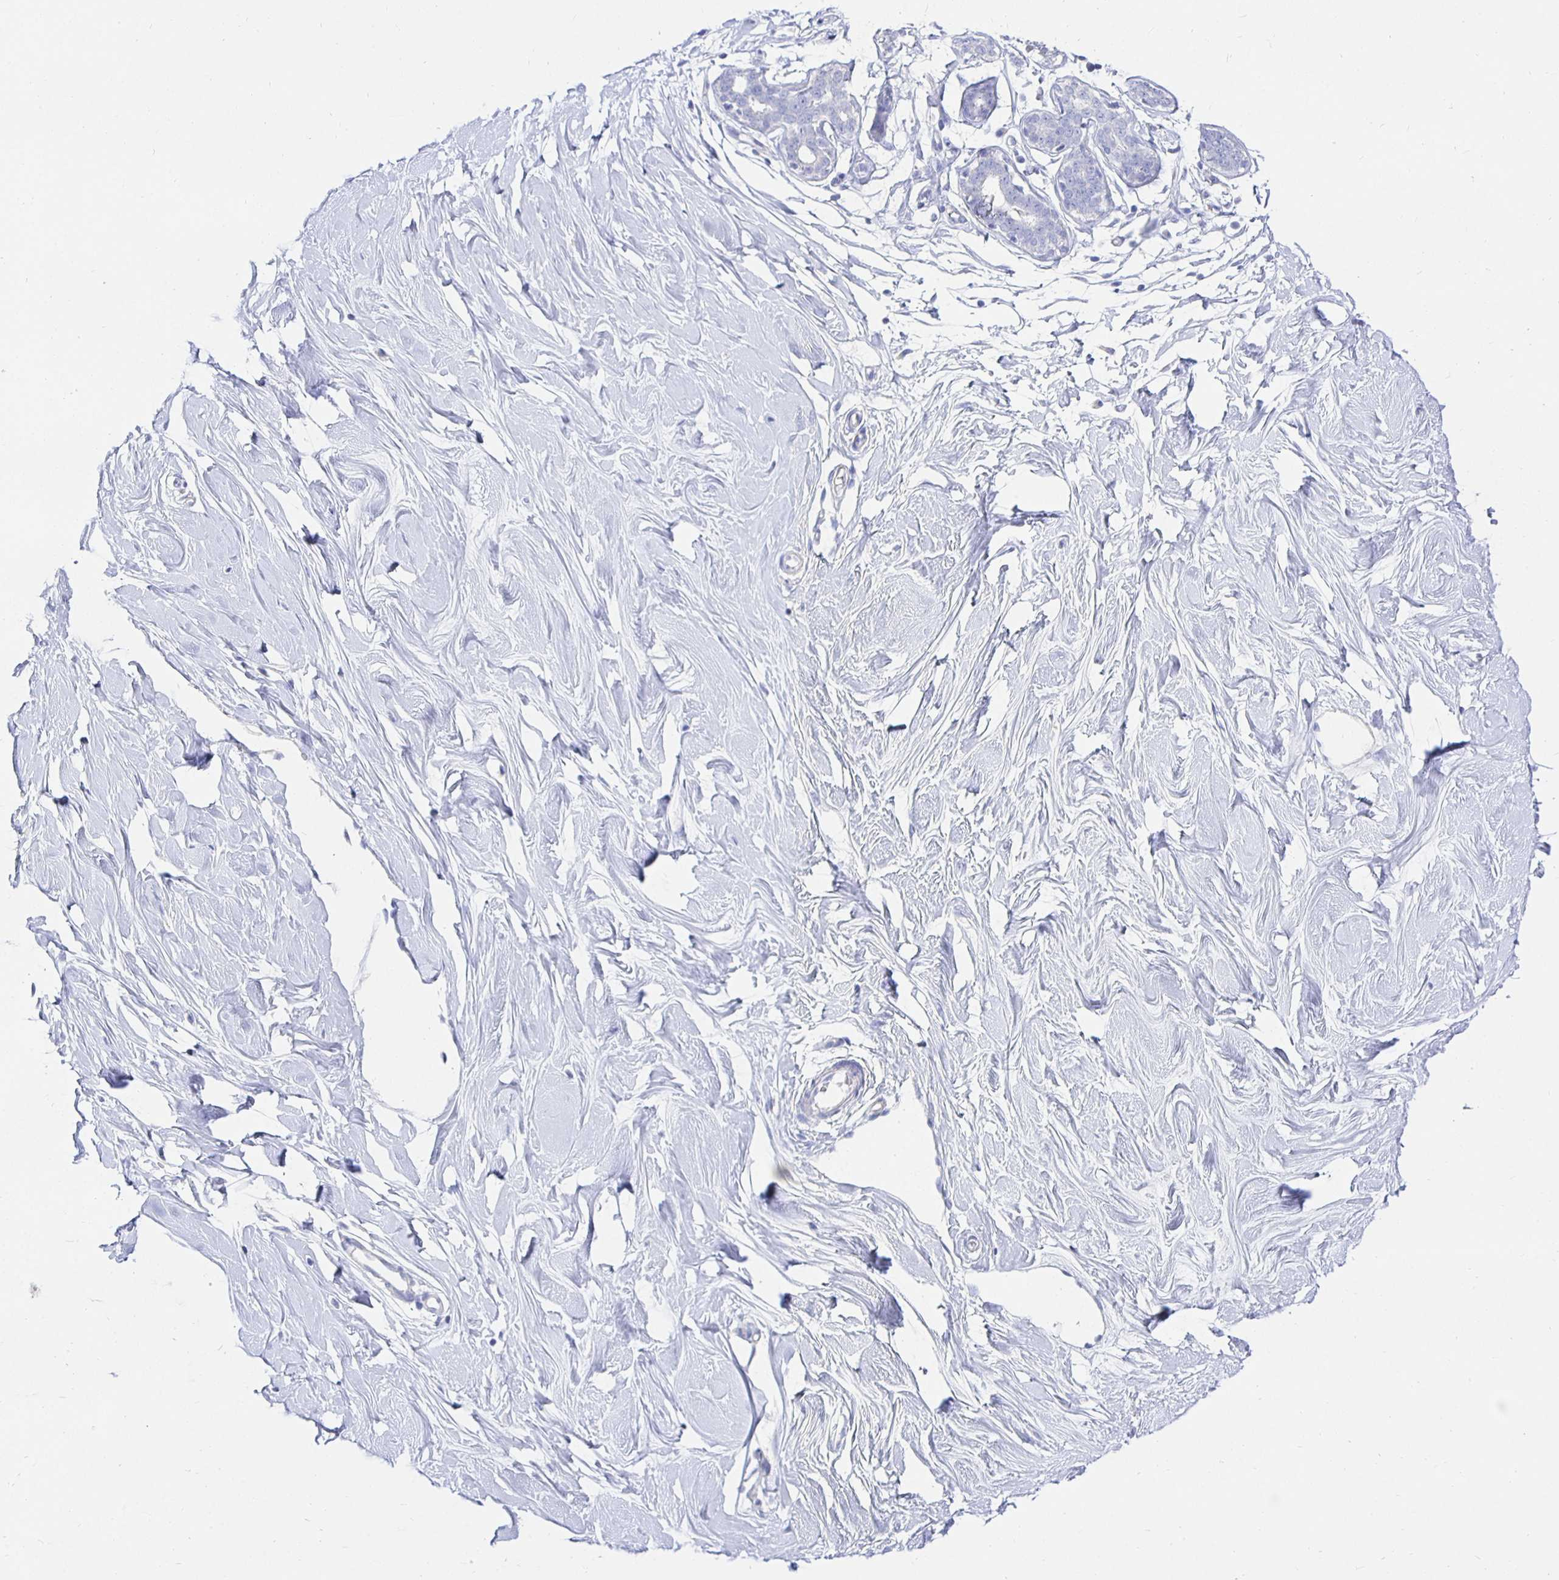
{"staining": {"intensity": "negative", "quantity": "none", "location": "none"}, "tissue": "breast", "cell_type": "Adipocytes", "image_type": "normal", "snomed": [{"axis": "morphology", "description": "Normal tissue, NOS"}, {"axis": "topography", "description": "Breast"}], "caption": "High power microscopy photomicrograph of an IHC photomicrograph of normal breast, revealing no significant expression in adipocytes.", "gene": "UMOD", "patient": {"sex": "female", "age": 27}}